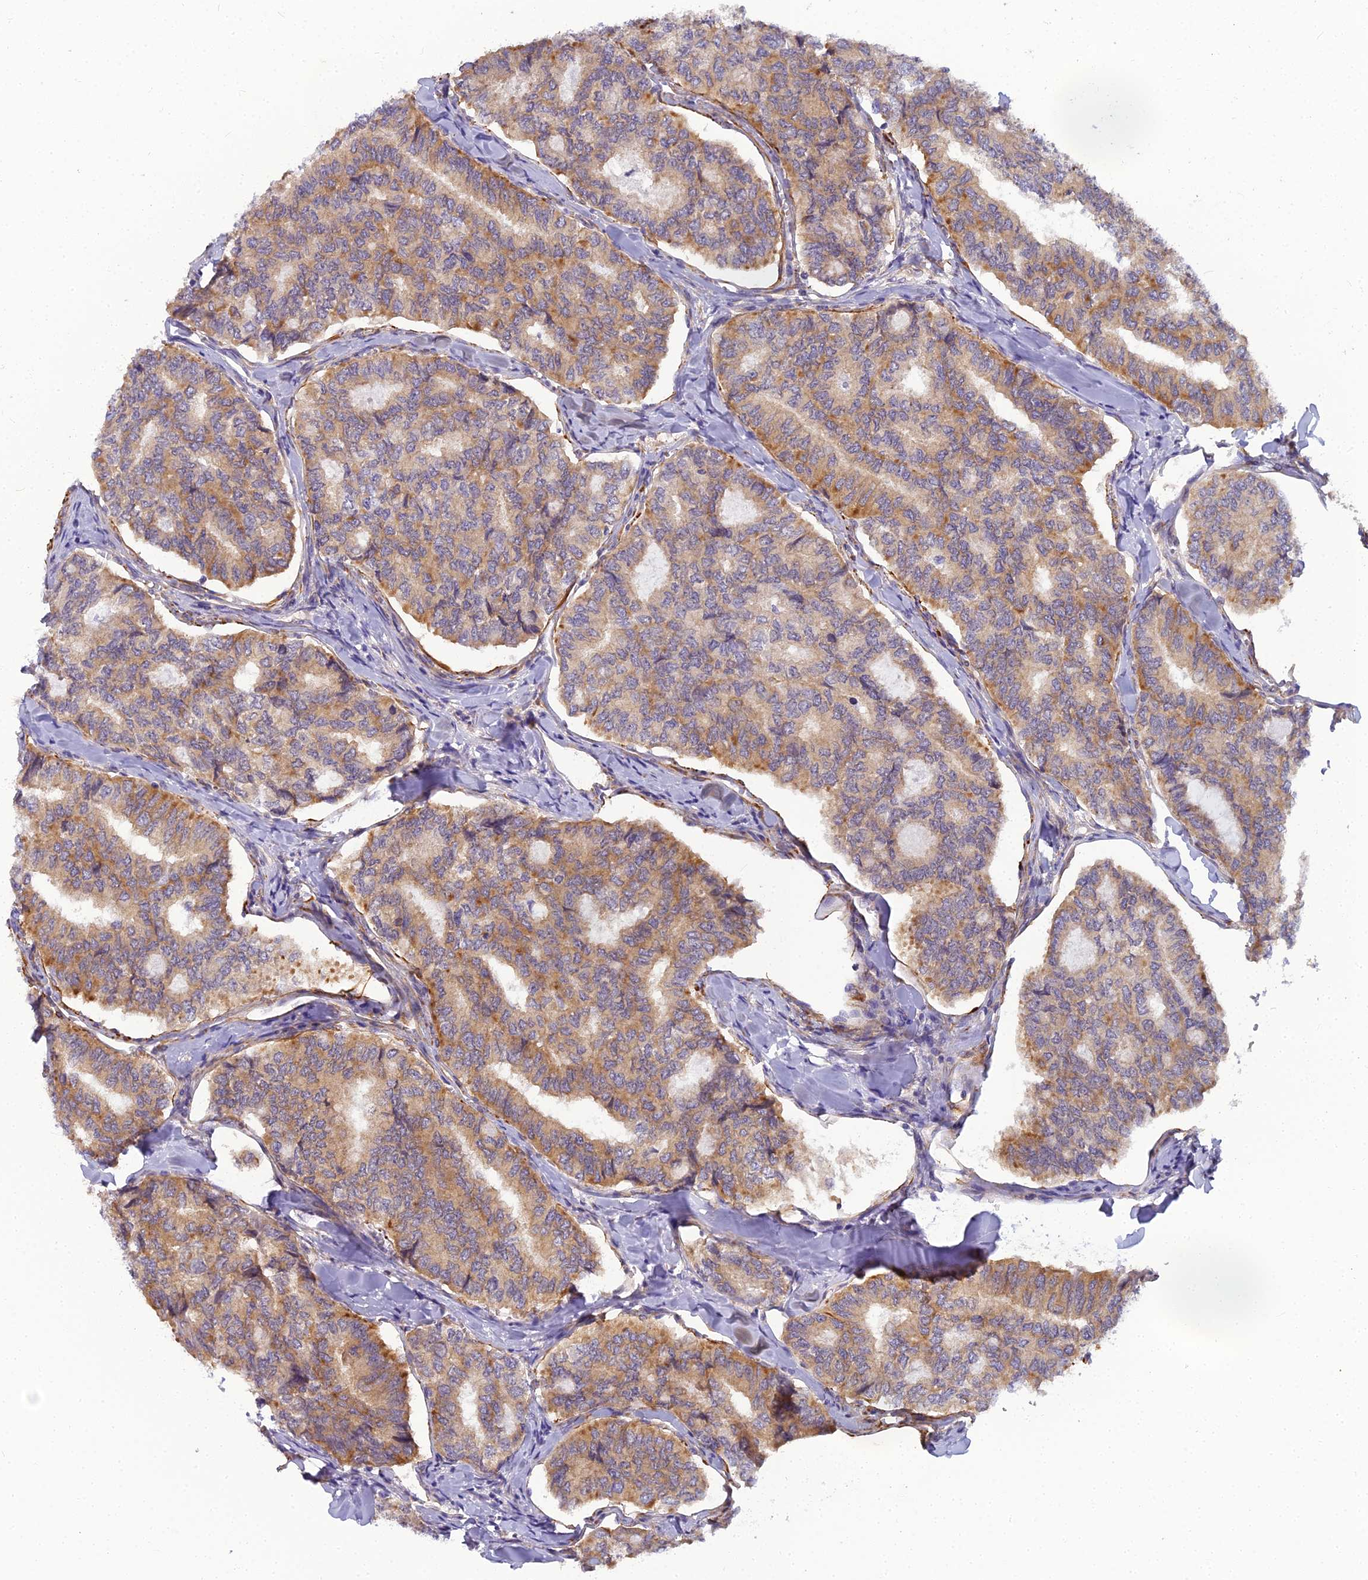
{"staining": {"intensity": "moderate", "quantity": "25%-75%", "location": "cytoplasmic/membranous"}, "tissue": "thyroid cancer", "cell_type": "Tumor cells", "image_type": "cancer", "snomed": [{"axis": "morphology", "description": "Papillary adenocarcinoma, NOS"}, {"axis": "topography", "description": "Thyroid gland"}], "caption": "High-magnification brightfield microscopy of papillary adenocarcinoma (thyroid) stained with DAB (3,3'-diaminobenzidine) (brown) and counterstained with hematoxylin (blue). tumor cells exhibit moderate cytoplasmic/membranous staining is identified in about25%-75% of cells. (Brightfield microscopy of DAB IHC at high magnification).", "gene": "RGL3", "patient": {"sex": "female", "age": 35}}